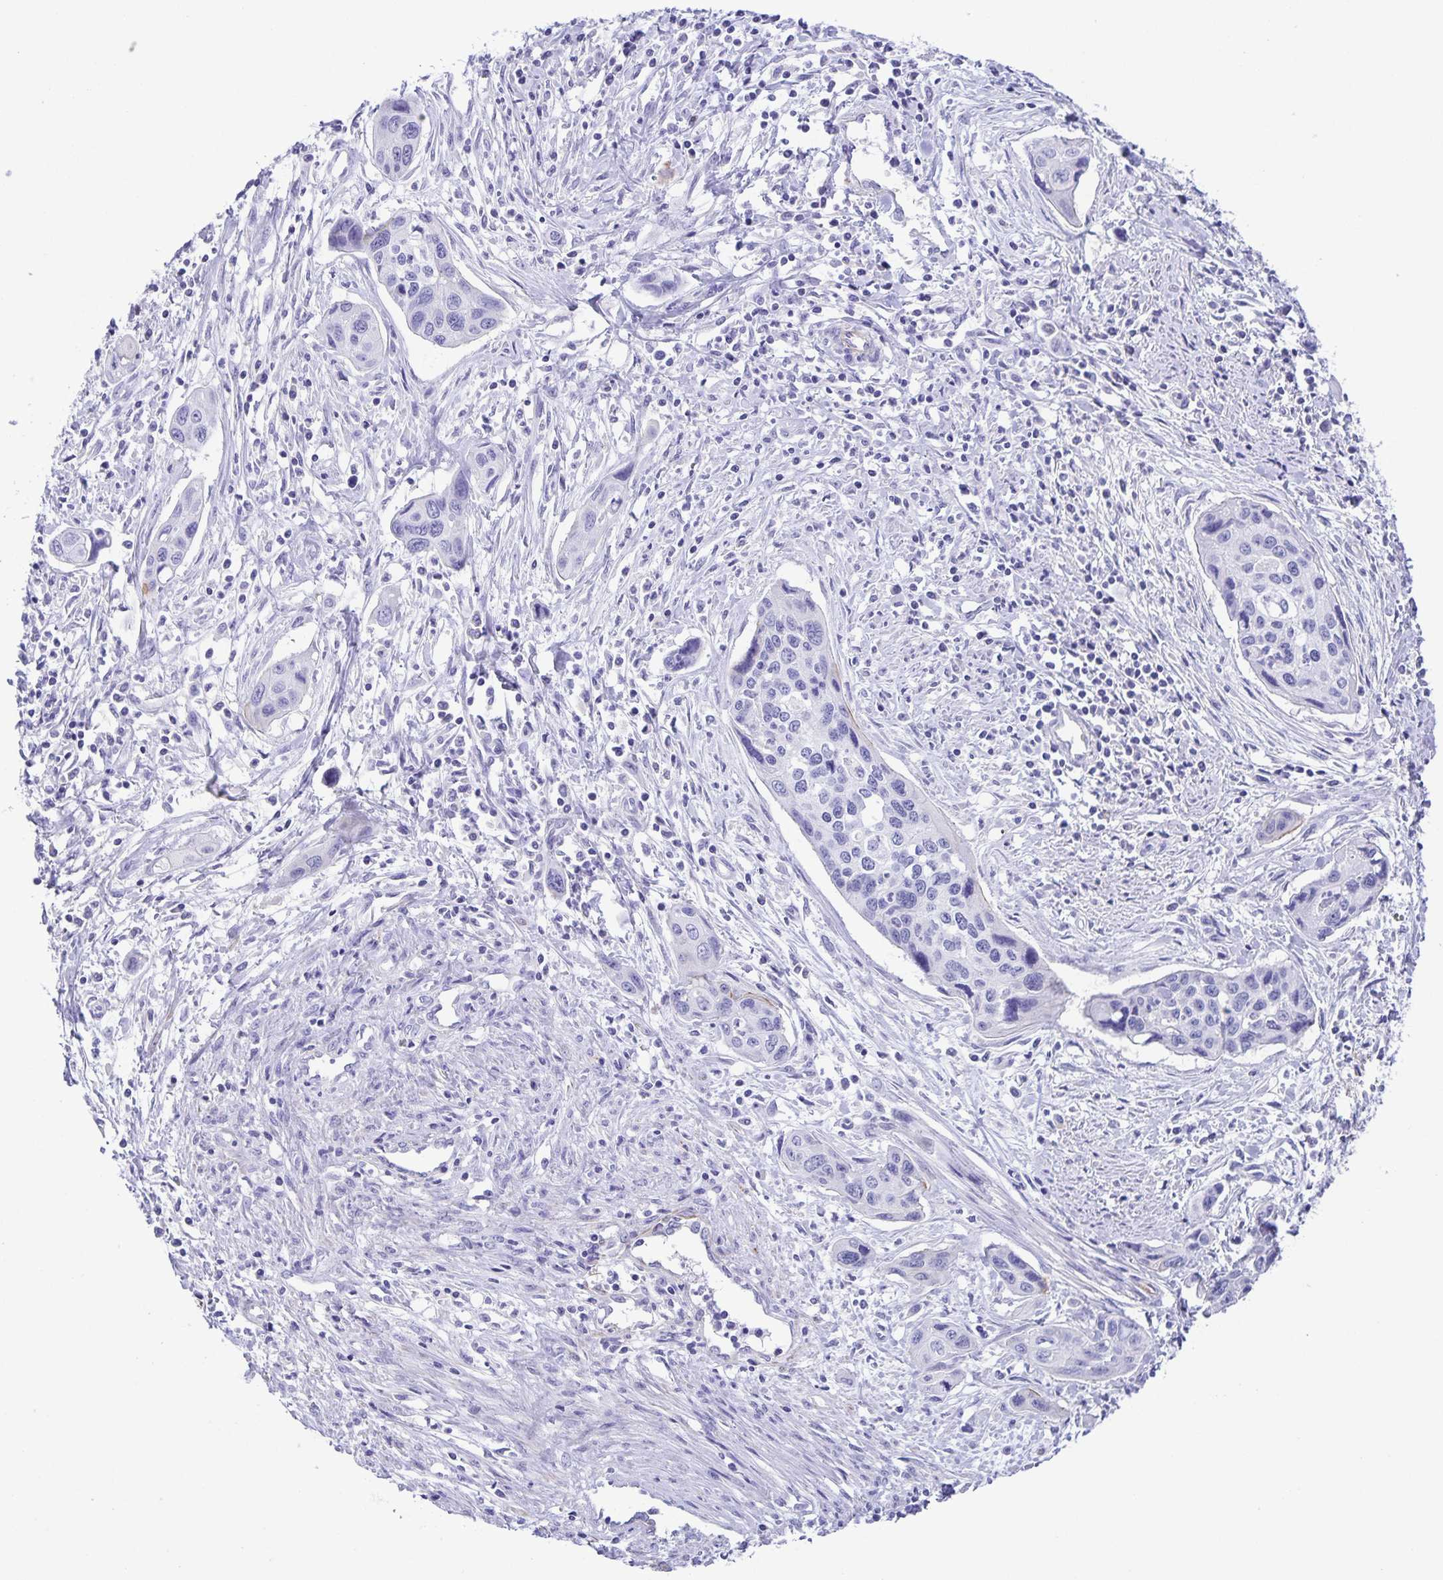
{"staining": {"intensity": "negative", "quantity": "none", "location": "none"}, "tissue": "cervical cancer", "cell_type": "Tumor cells", "image_type": "cancer", "snomed": [{"axis": "morphology", "description": "Squamous cell carcinoma, NOS"}, {"axis": "topography", "description": "Cervix"}], "caption": "An IHC photomicrograph of cervical cancer is shown. There is no staining in tumor cells of cervical cancer.", "gene": "UBQLN3", "patient": {"sex": "female", "age": 31}}